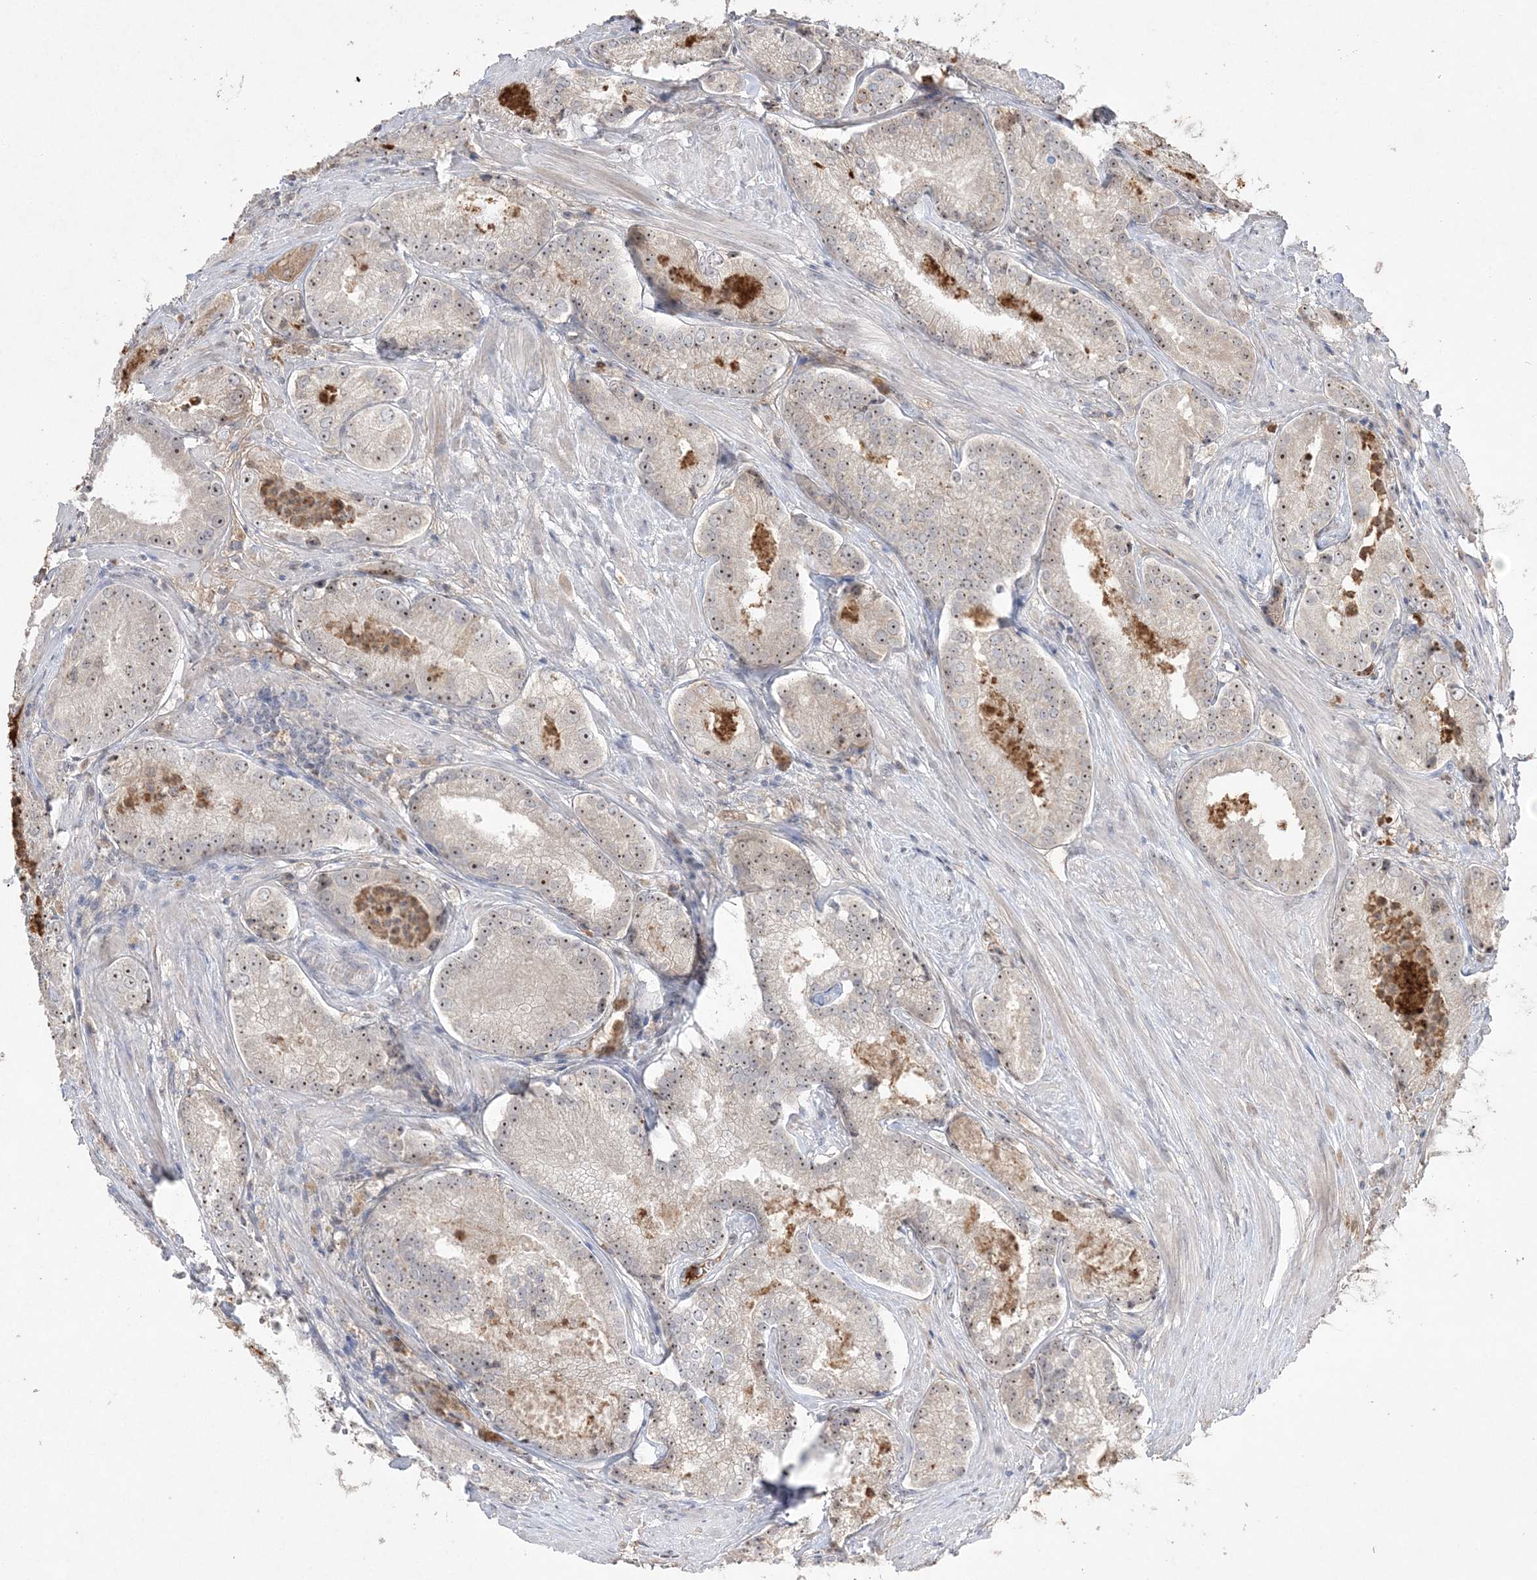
{"staining": {"intensity": "moderate", "quantity": "25%-75%", "location": "nuclear"}, "tissue": "prostate cancer", "cell_type": "Tumor cells", "image_type": "cancer", "snomed": [{"axis": "morphology", "description": "Adenocarcinoma, Low grade"}, {"axis": "topography", "description": "Prostate"}], "caption": "There is medium levels of moderate nuclear positivity in tumor cells of prostate cancer, as demonstrated by immunohistochemical staining (brown color).", "gene": "NOP16", "patient": {"sex": "male", "age": 54}}